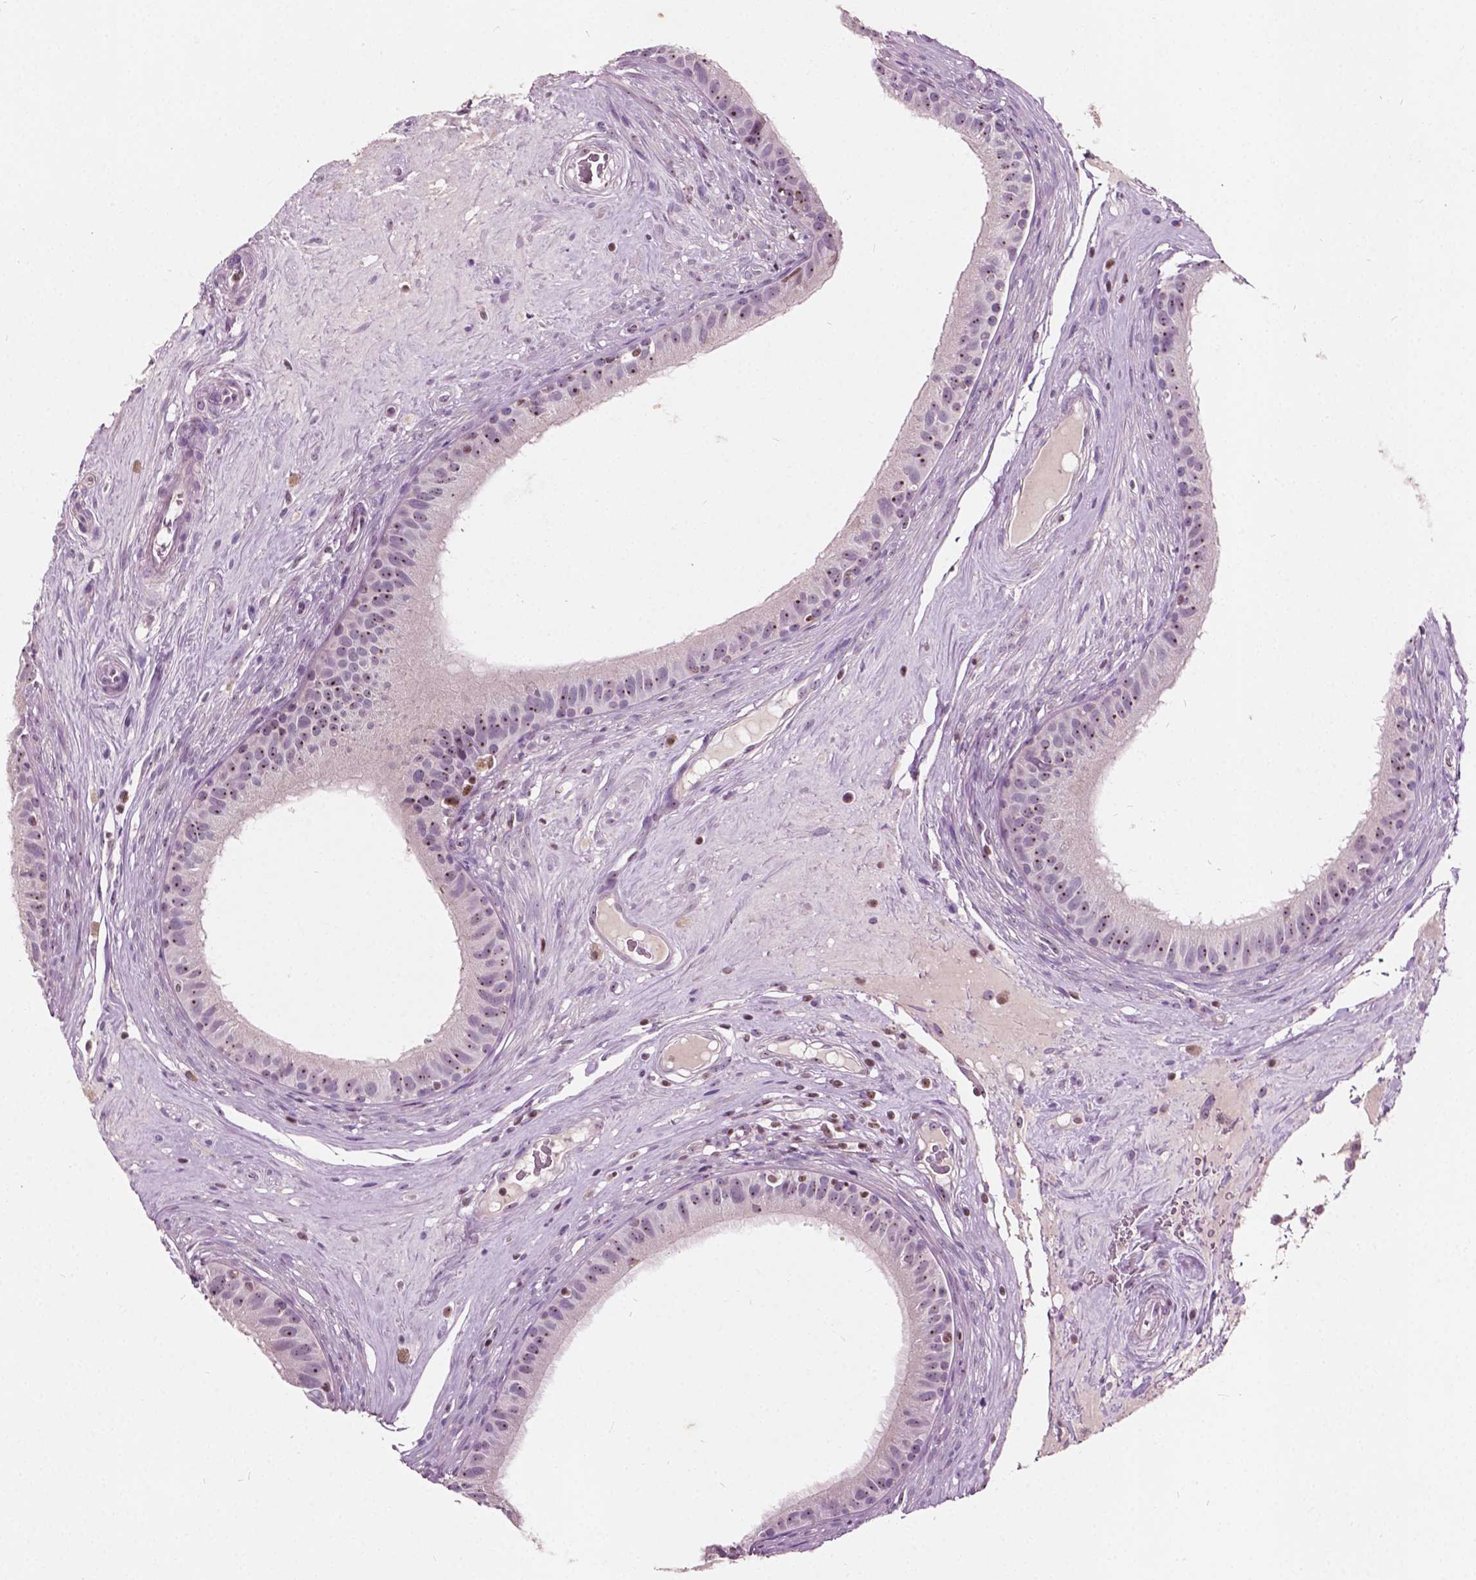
{"staining": {"intensity": "moderate", "quantity": "<25%", "location": "nuclear"}, "tissue": "epididymis", "cell_type": "Glandular cells", "image_type": "normal", "snomed": [{"axis": "morphology", "description": "Normal tissue, NOS"}, {"axis": "topography", "description": "Epididymis"}], "caption": "Immunohistochemistry of normal epididymis reveals low levels of moderate nuclear expression in approximately <25% of glandular cells. Immunohistochemistry (ihc) stains the protein of interest in brown and the nuclei are stained blue.", "gene": "ODF3L2", "patient": {"sex": "male", "age": 59}}